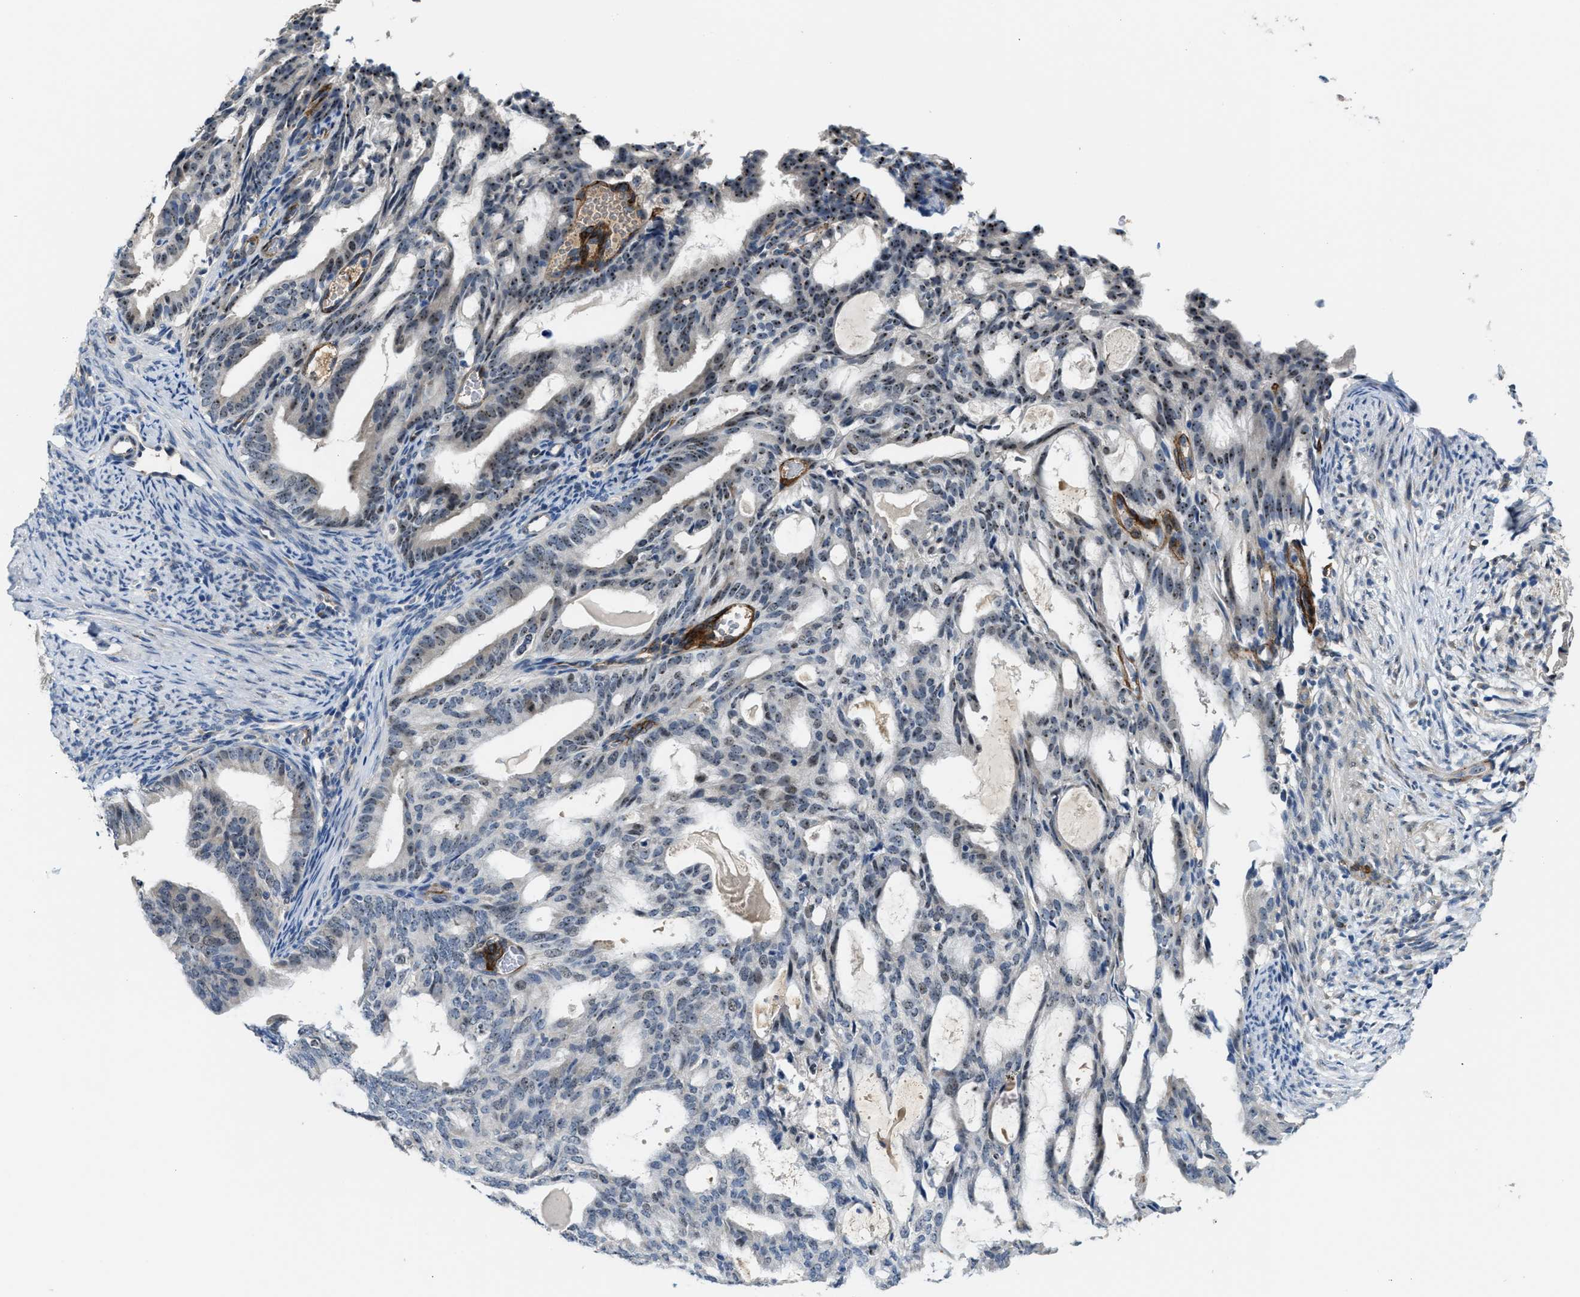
{"staining": {"intensity": "moderate", "quantity": "25%-75%", "location": "nuclear"}, "tissue": "endometrial cancer", "cell_type": "Tumor cells", "image_type": "cancer", "snomed": [{"axis": "morphology", "description": "Adenocarcinoma, NOS"}, {"axis": "topography", "description": "Endometrium"}], "caption": "An image of human endometrial adenocarcinoma stained for a protein exhibits moderate nuclear brown staining in tumor cells.", "gene": "ZNF783", "patient": {"sex": "female", "age": 58}}